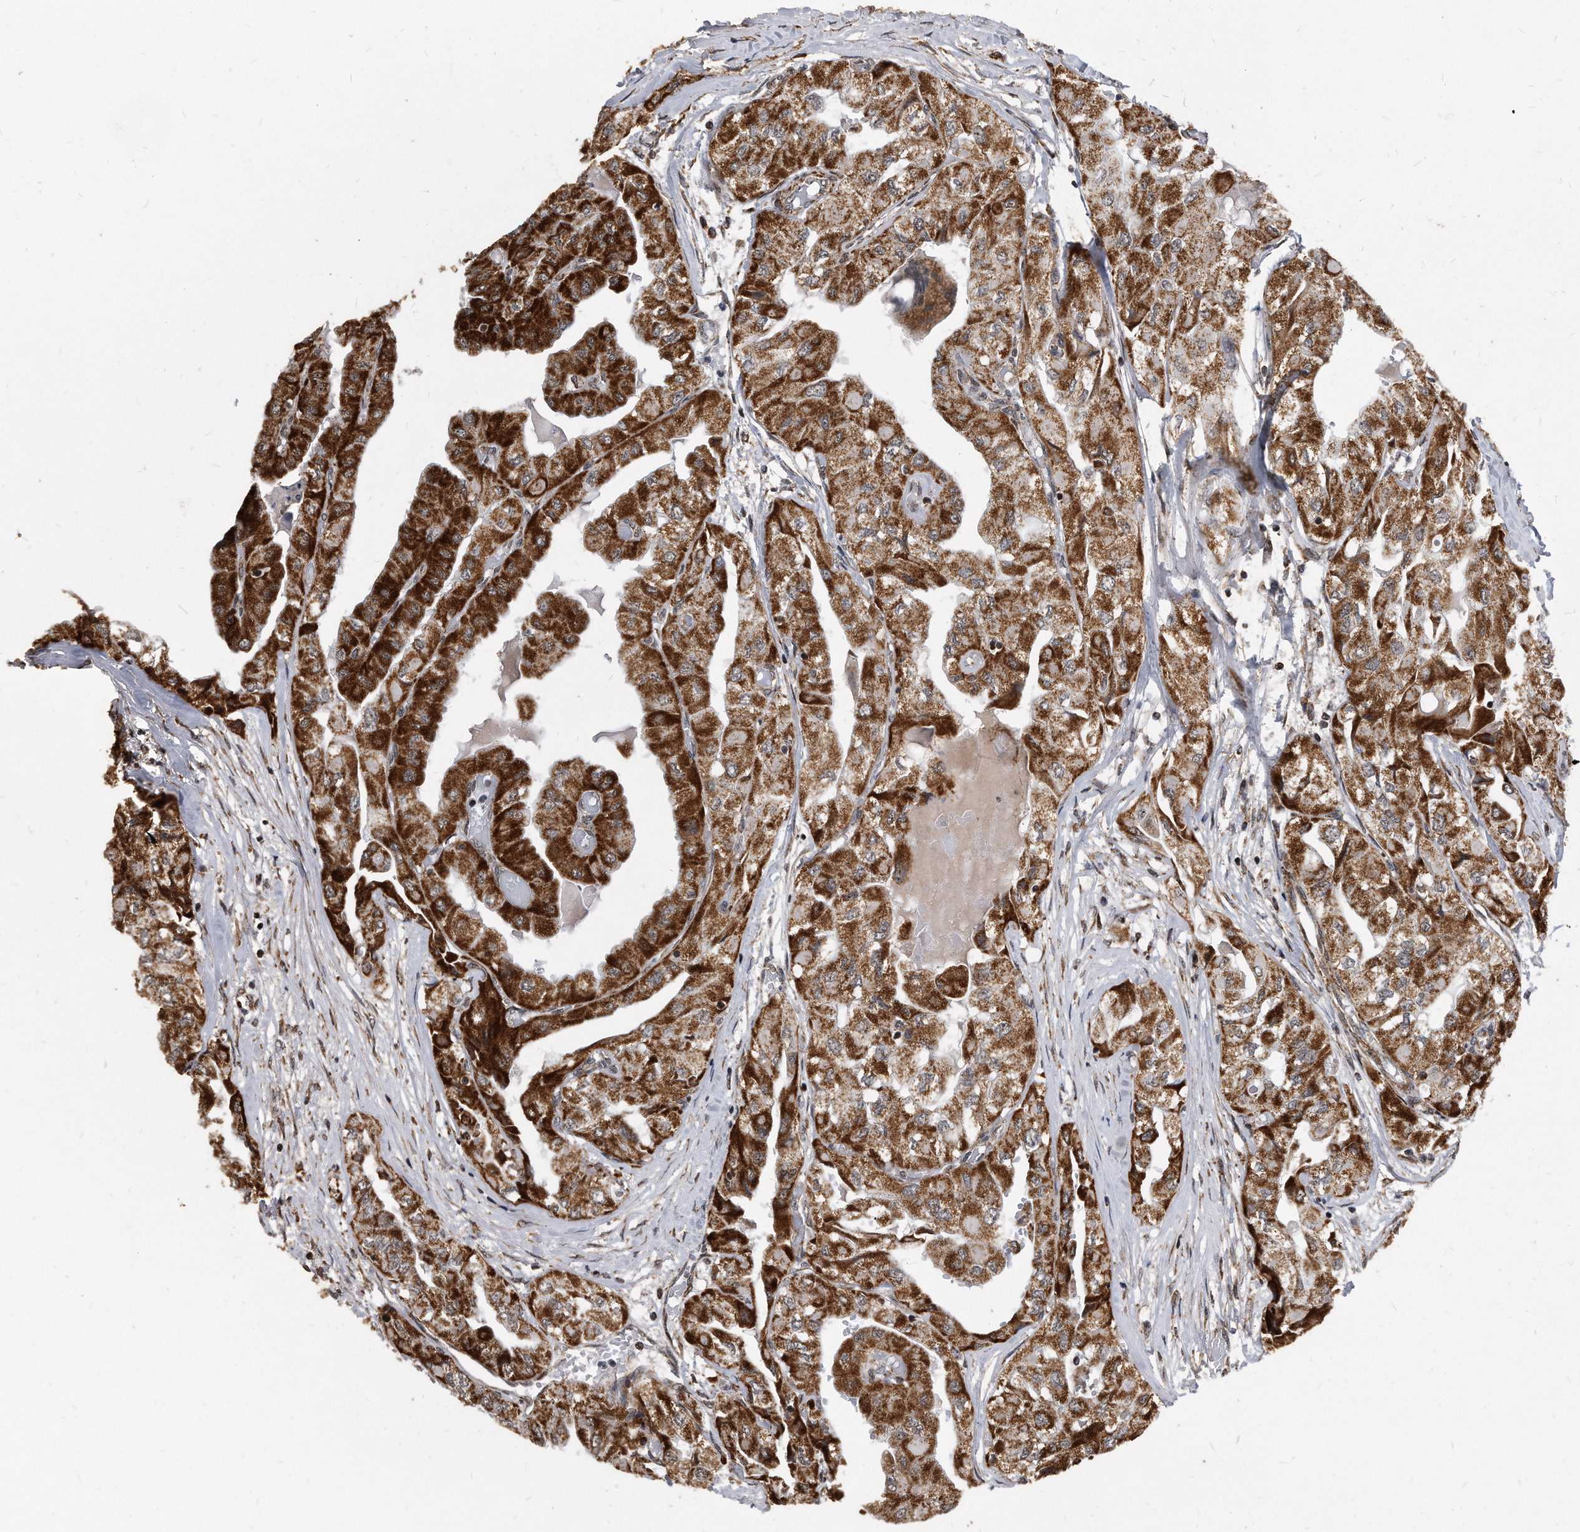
{"staining": {"intensity": "strong", "quantity": ">75%", "location": "cytoplasmic/membranous"}, "tissue": "thyroid cancer", "cell_type": "Tumor cells", "image_type": "cancer", "snomed": [{"axis": "morphology", "description": "Papillary adenocarcinoma, NOS"}, {"axis": "topography", "description": "Thyroid gland"}], "caption": "Thyroid papillary adenocarcinoma stained for a protein (brown) displays strong cytoplasmic/membranous positive positivity in approximately >75% of tumor cells.", "gene": "DUSP22", "patient": {"sex": "female", "age": 59}}